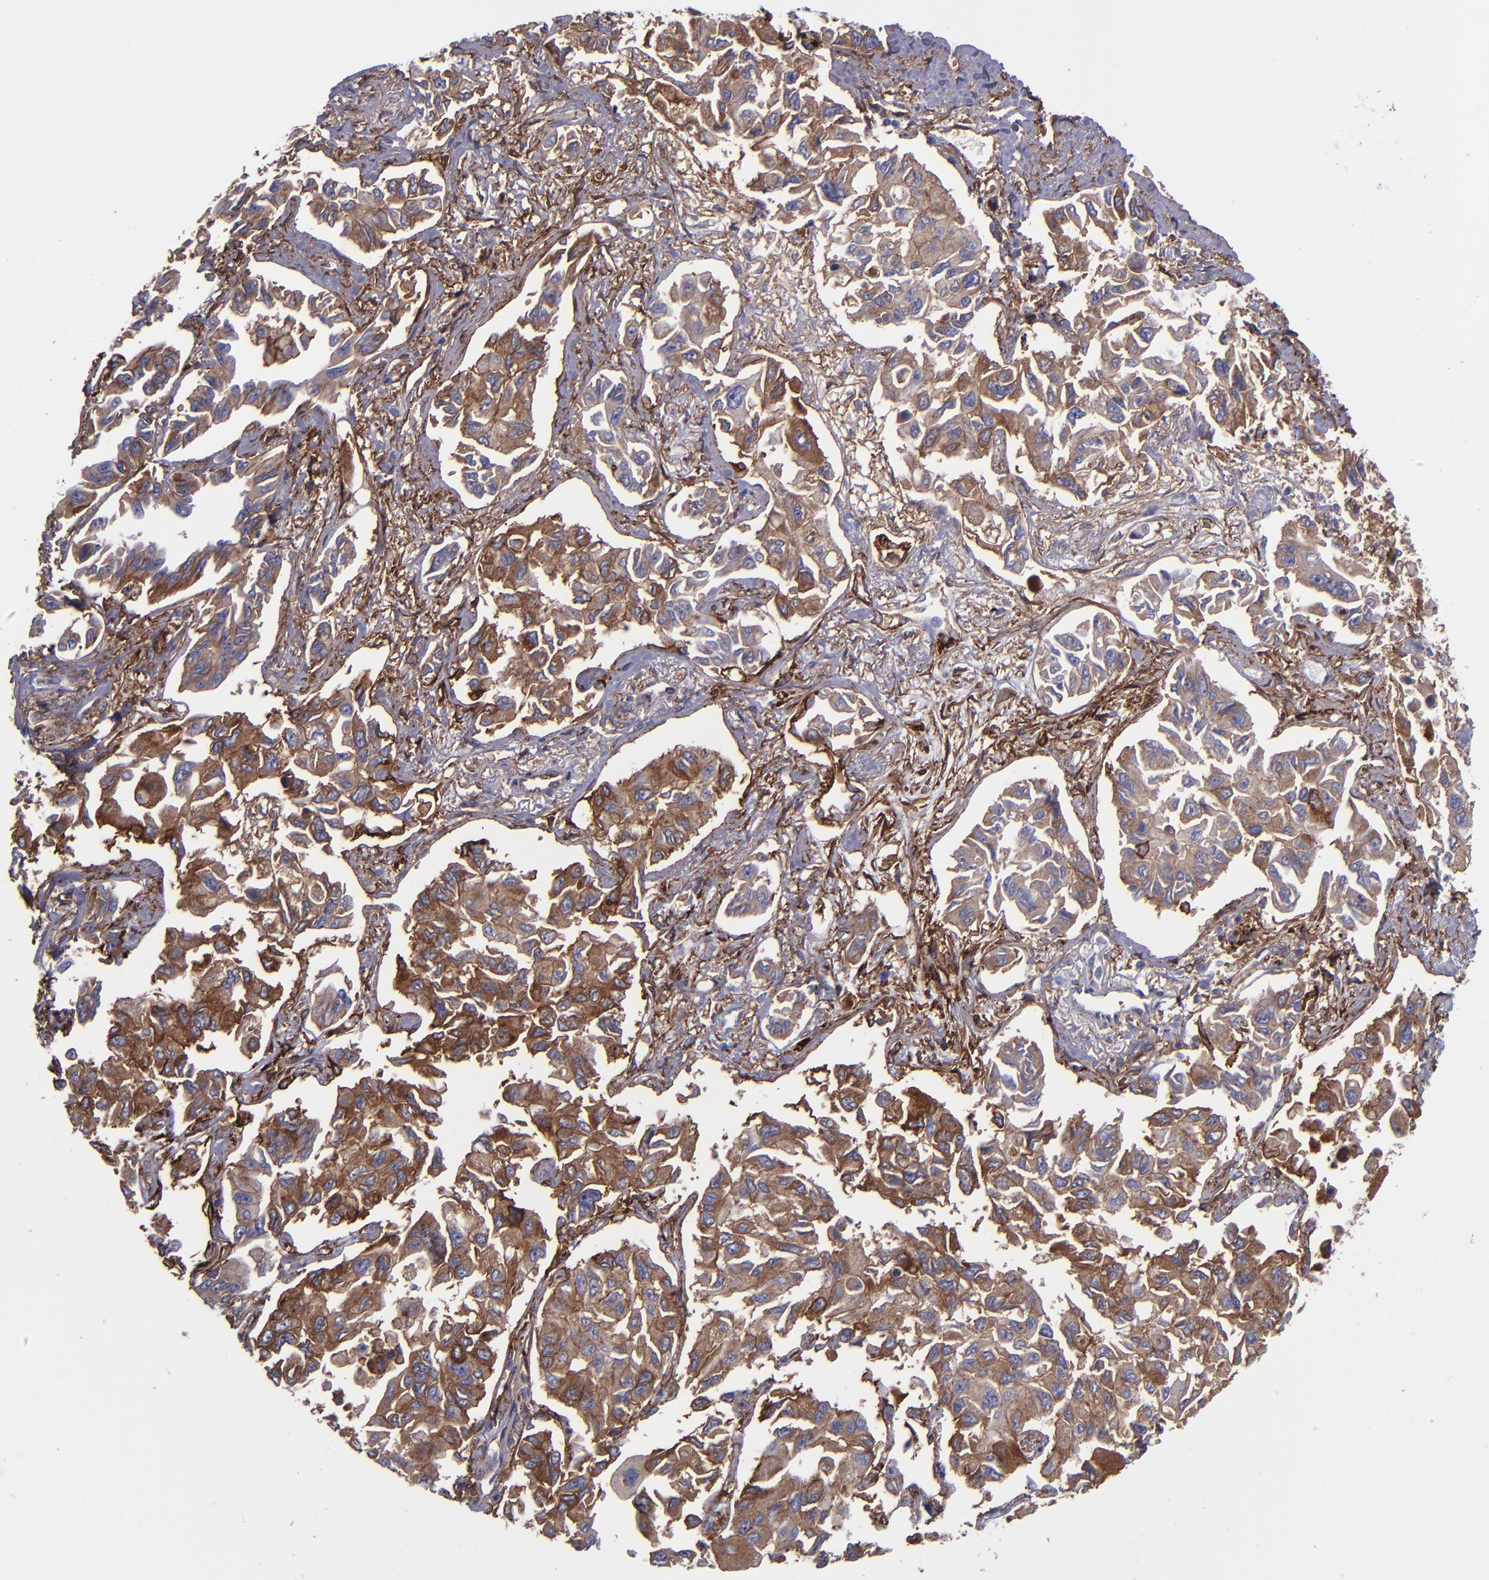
{"staining": {"intensity": "moderate", "quantity": ">75%", "location": "cytoplasmic/membranous"}, "tissue": "lung cancer", "cell_type": "Tumor cells", "image_type": "cancer", "snomed": [{"axis": "morphology", "description": "Adenocarcinoma, NOS"}, {"axis": "topography", "description": "Lung"}], "caption": "A brown stain highlights moderate cytoplasmic/membranous positivity of a protein in lung cancer (adenocarcinoma) tumor cells. The protein is stained brown, and the nuclei are stained in blue (DAB (3,3'-diaminobenzidine) IHC with brightfield microscopy, high magnification).", "gene": "ITGAV", "patient": {"sex": "male", "age": 64}}